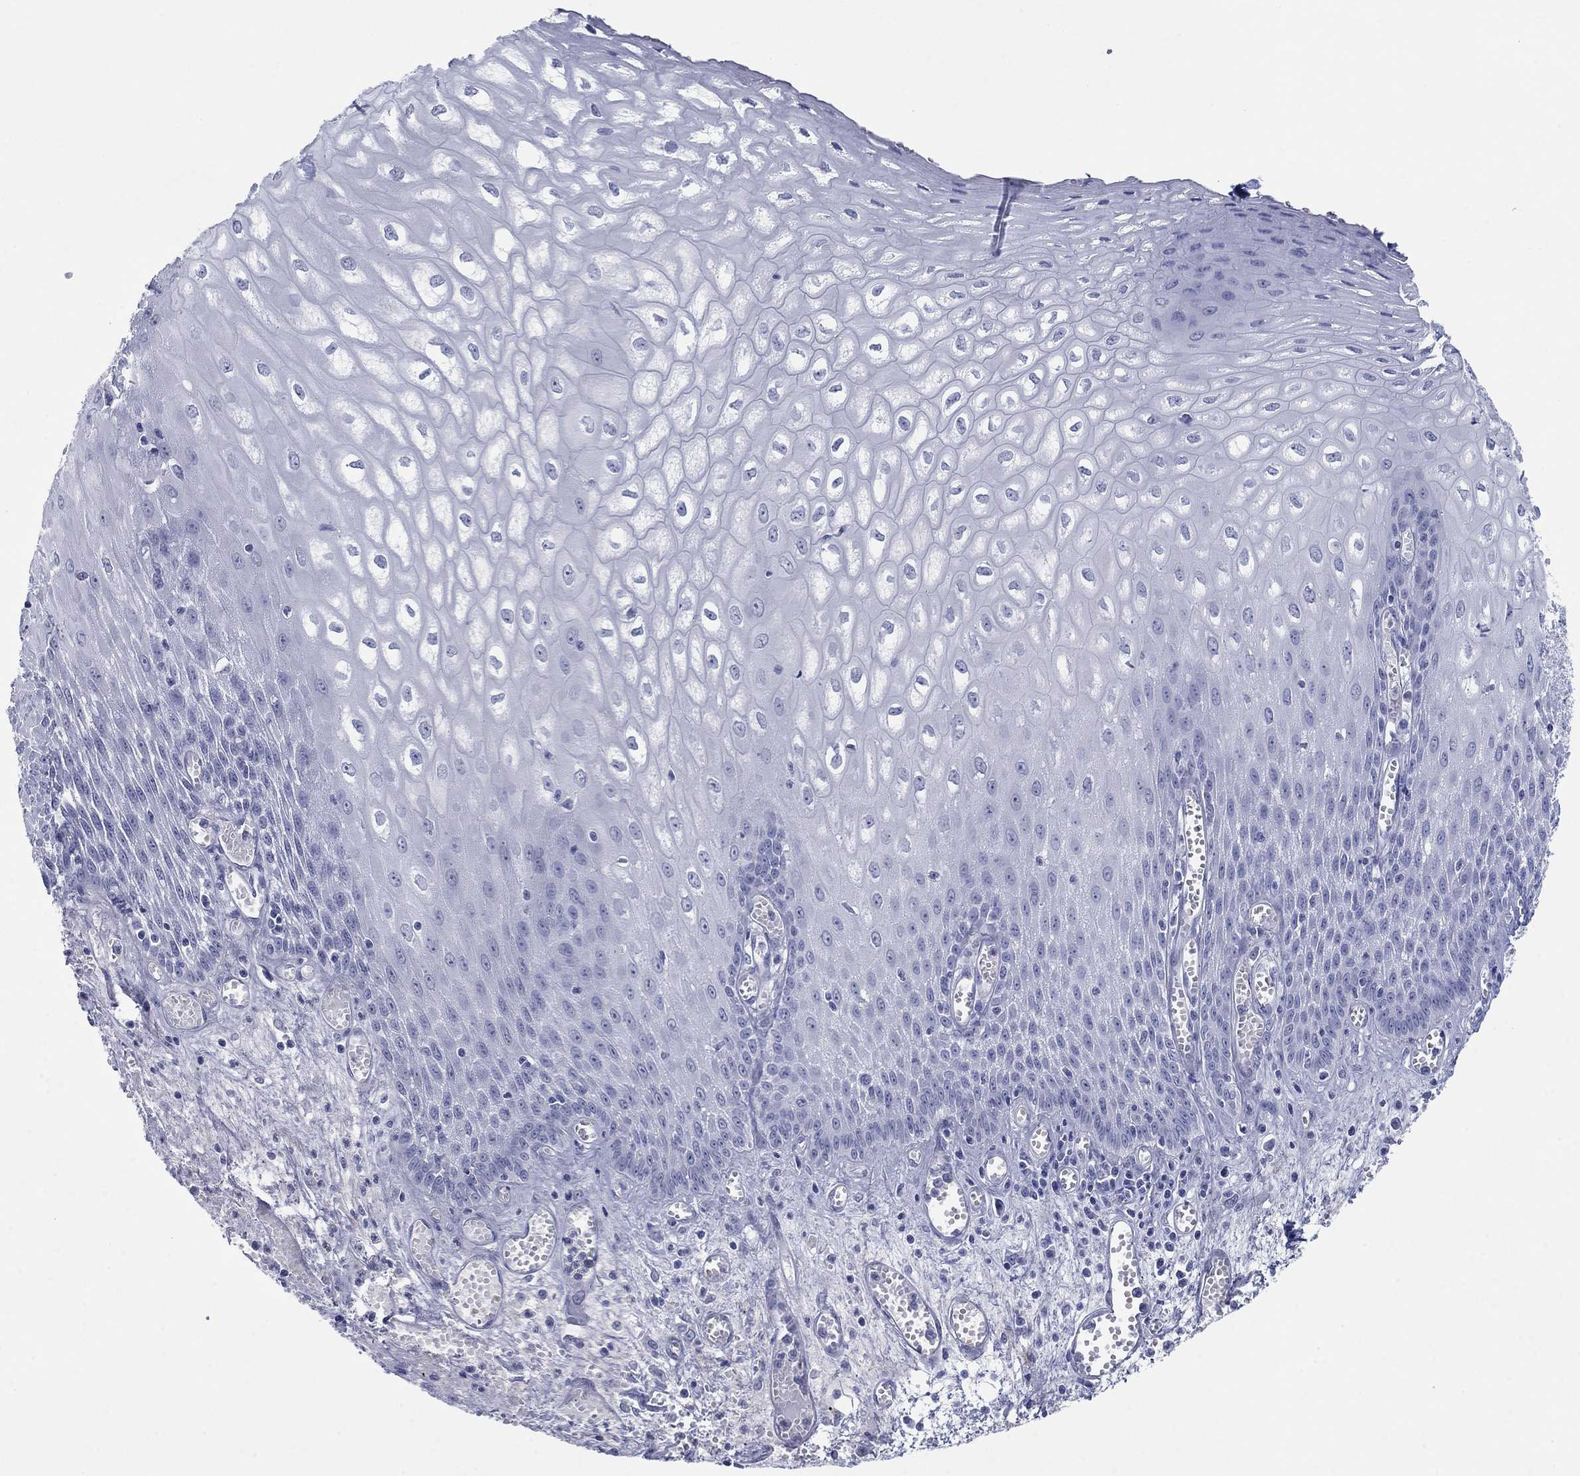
{"staining": {"intensity": "negative", "quantity": "none", "location": "none"}, "tissue": "esophagus", "cell_type": "Squamous epithelial cells", "image_type": "normal", "snomed": [{"axis": "morphology", "description": "Normal tissue, NOS"}, {"axis": "topography", "description": "Esophagus"}], "caption": "Immunohistochemistry (IHC) photomicrograph of normal esophagus stained for a protein (brown), which demonstrates no staining in squamous epithelial cells.", "gene": "PDYN", "patient": {"sex": "male", "age": 58}}